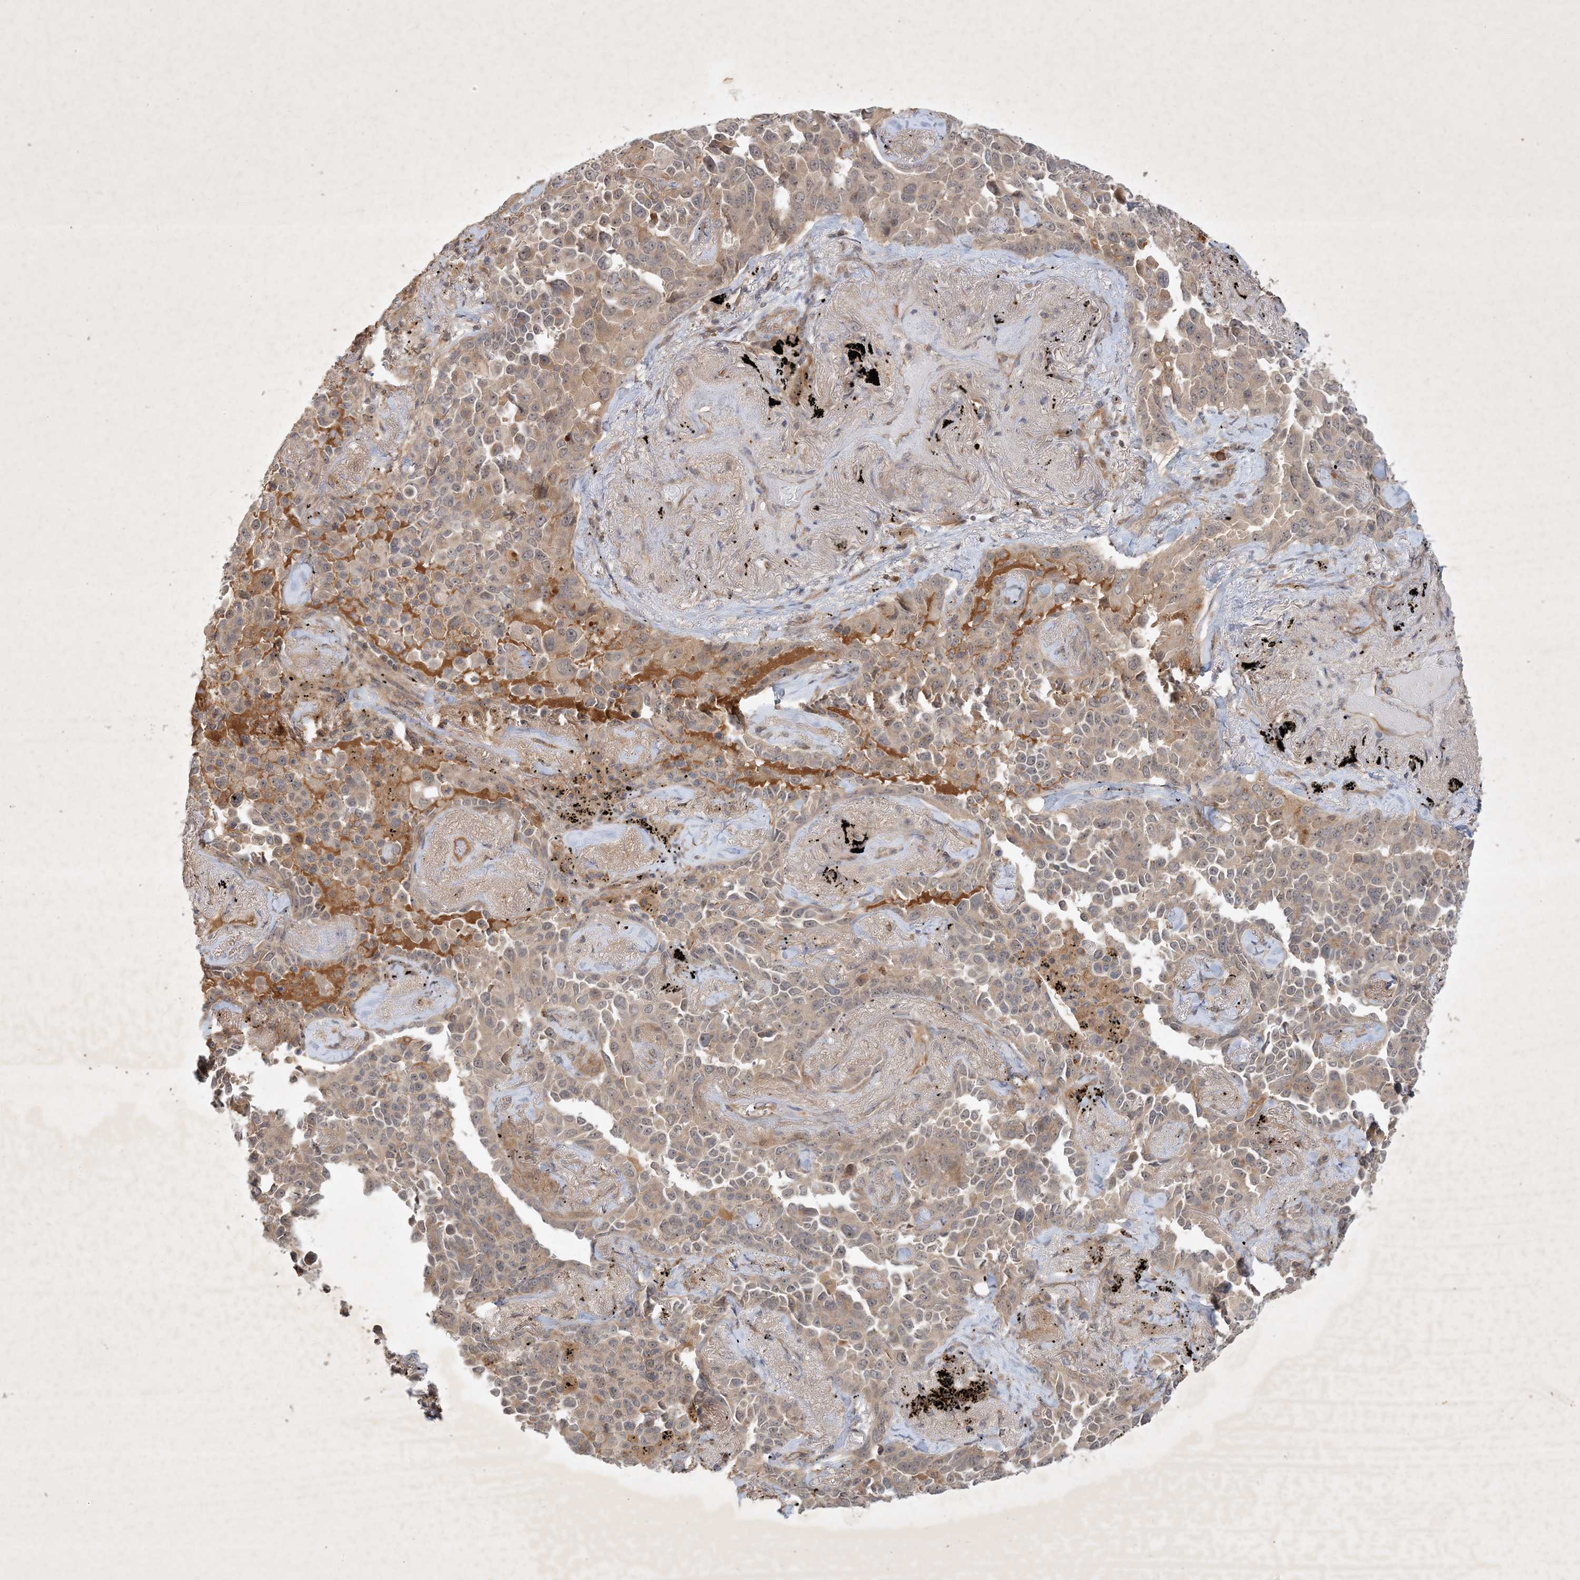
{"staining": {"intensity": "weak", "quantity": "<25%", "location": "cytoplasmic/membranous"}, "tissue": "lung cancer", "cell_type": "Tumor cells", "image_type": "cancer", "snomed": [{"axis": "morphology", "description": "Adenocarcinoma, NOS"}, {"axis": "topography", "description": "Lung"}], "caption": "Lung adenocarcinoma was stained to show a protein in brown. There is no significant staining in tumor cells.", "gene": "ZCCHC4", "patient": {"sex": "female", "age": 67}}